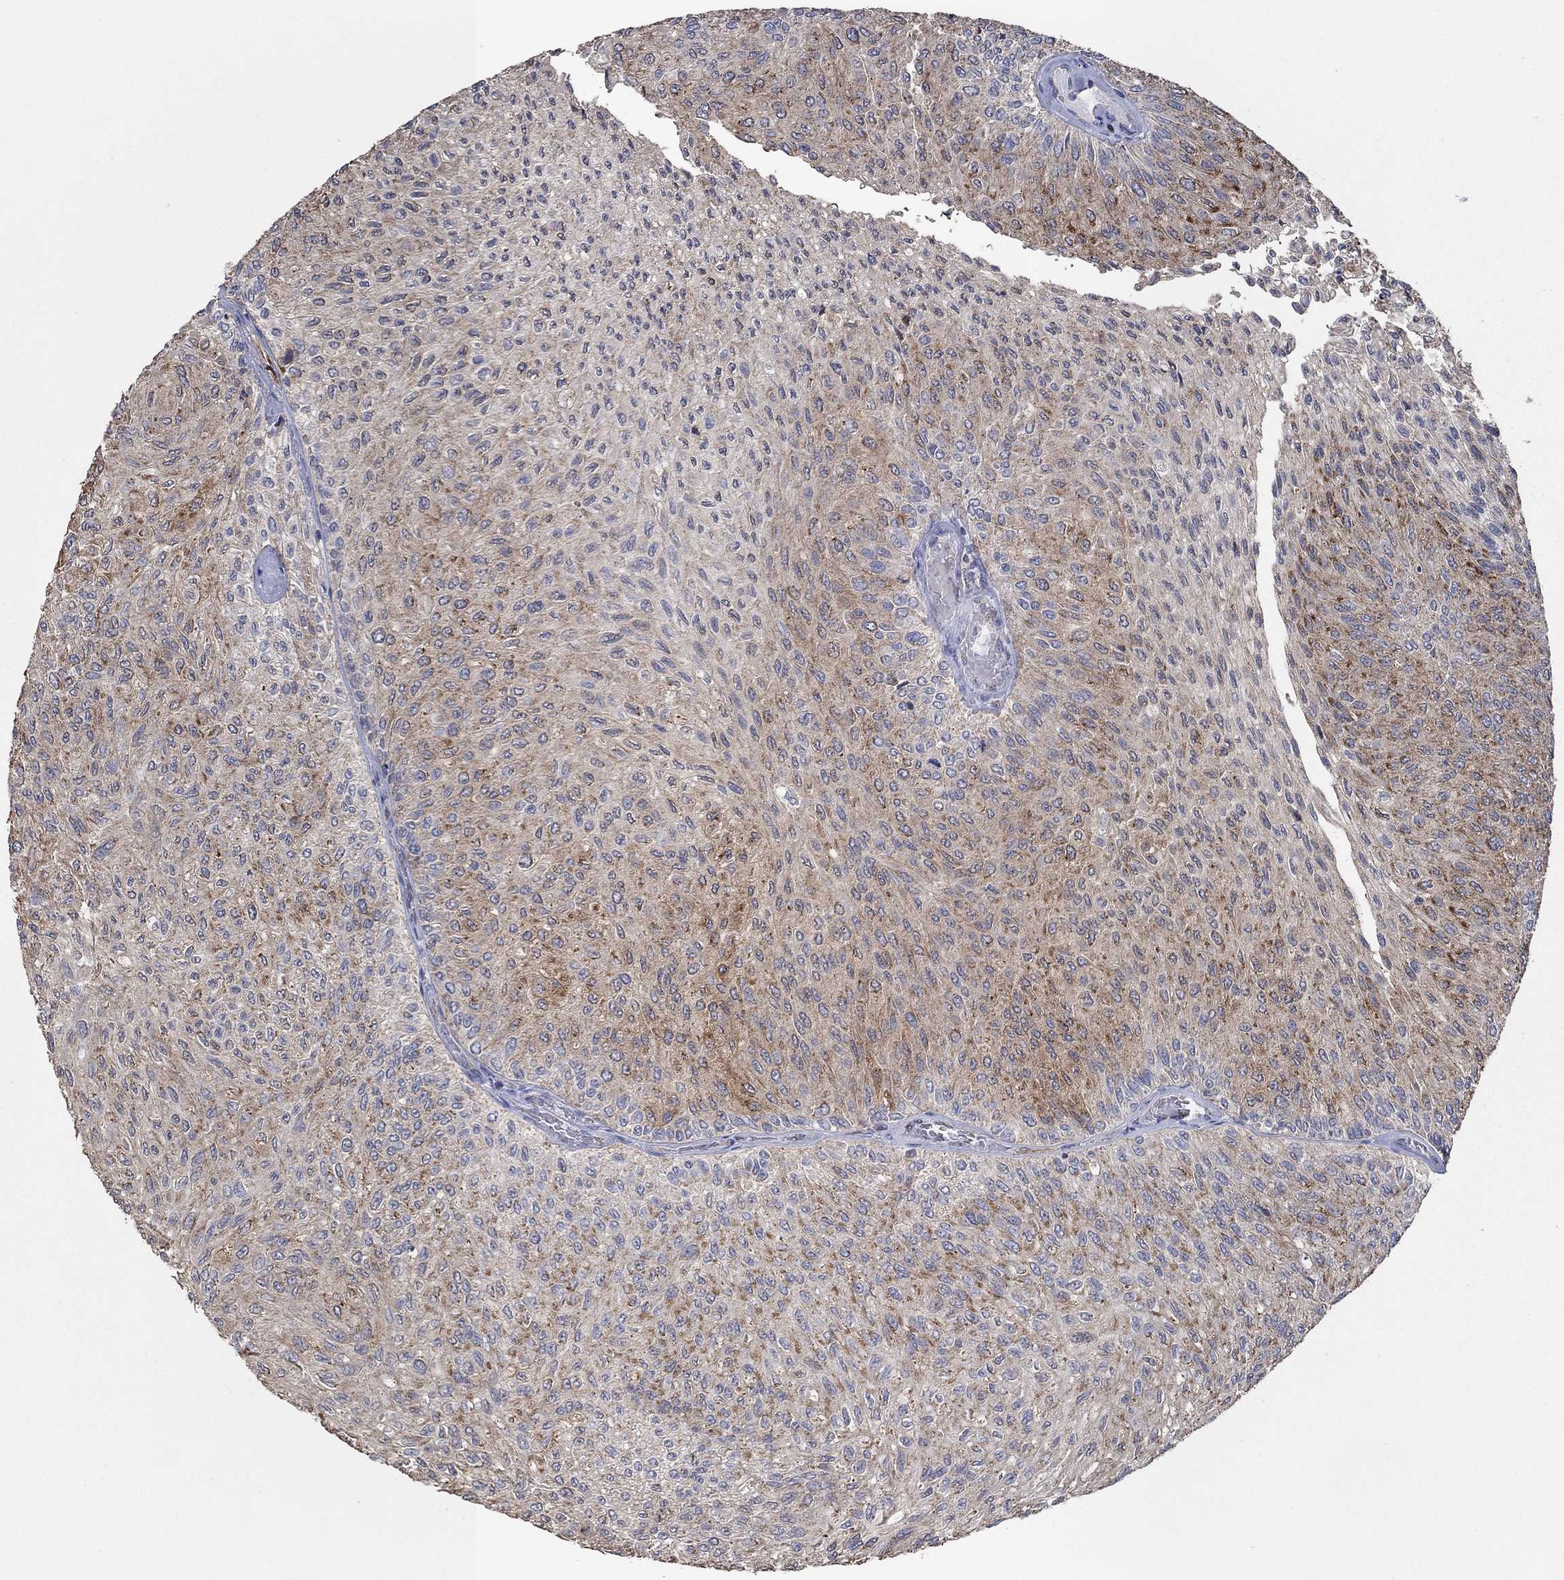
{"staining": {"intensity": "moderate", "quantity": "25%-75%", "location": "cytoplasmic/membranous"}, "tissue": "urothelial cancer", "cell_type": "Tumor cells", "image_type": "cancer", "snomed": [{"axis": "morphology", "description": "Urothelial carcinoma, Low grade"}, {"axis": "topography", "description": "Urinary bladder"}], "caption": "A medium amount of moderate cytoplasmic/membranous positivity is present in approximately 25%-75% of tumor cells in low-grade urothelial carcinoma tissue.", "gene": "HID1", "patient": {"sex": "male", "age": 78}}